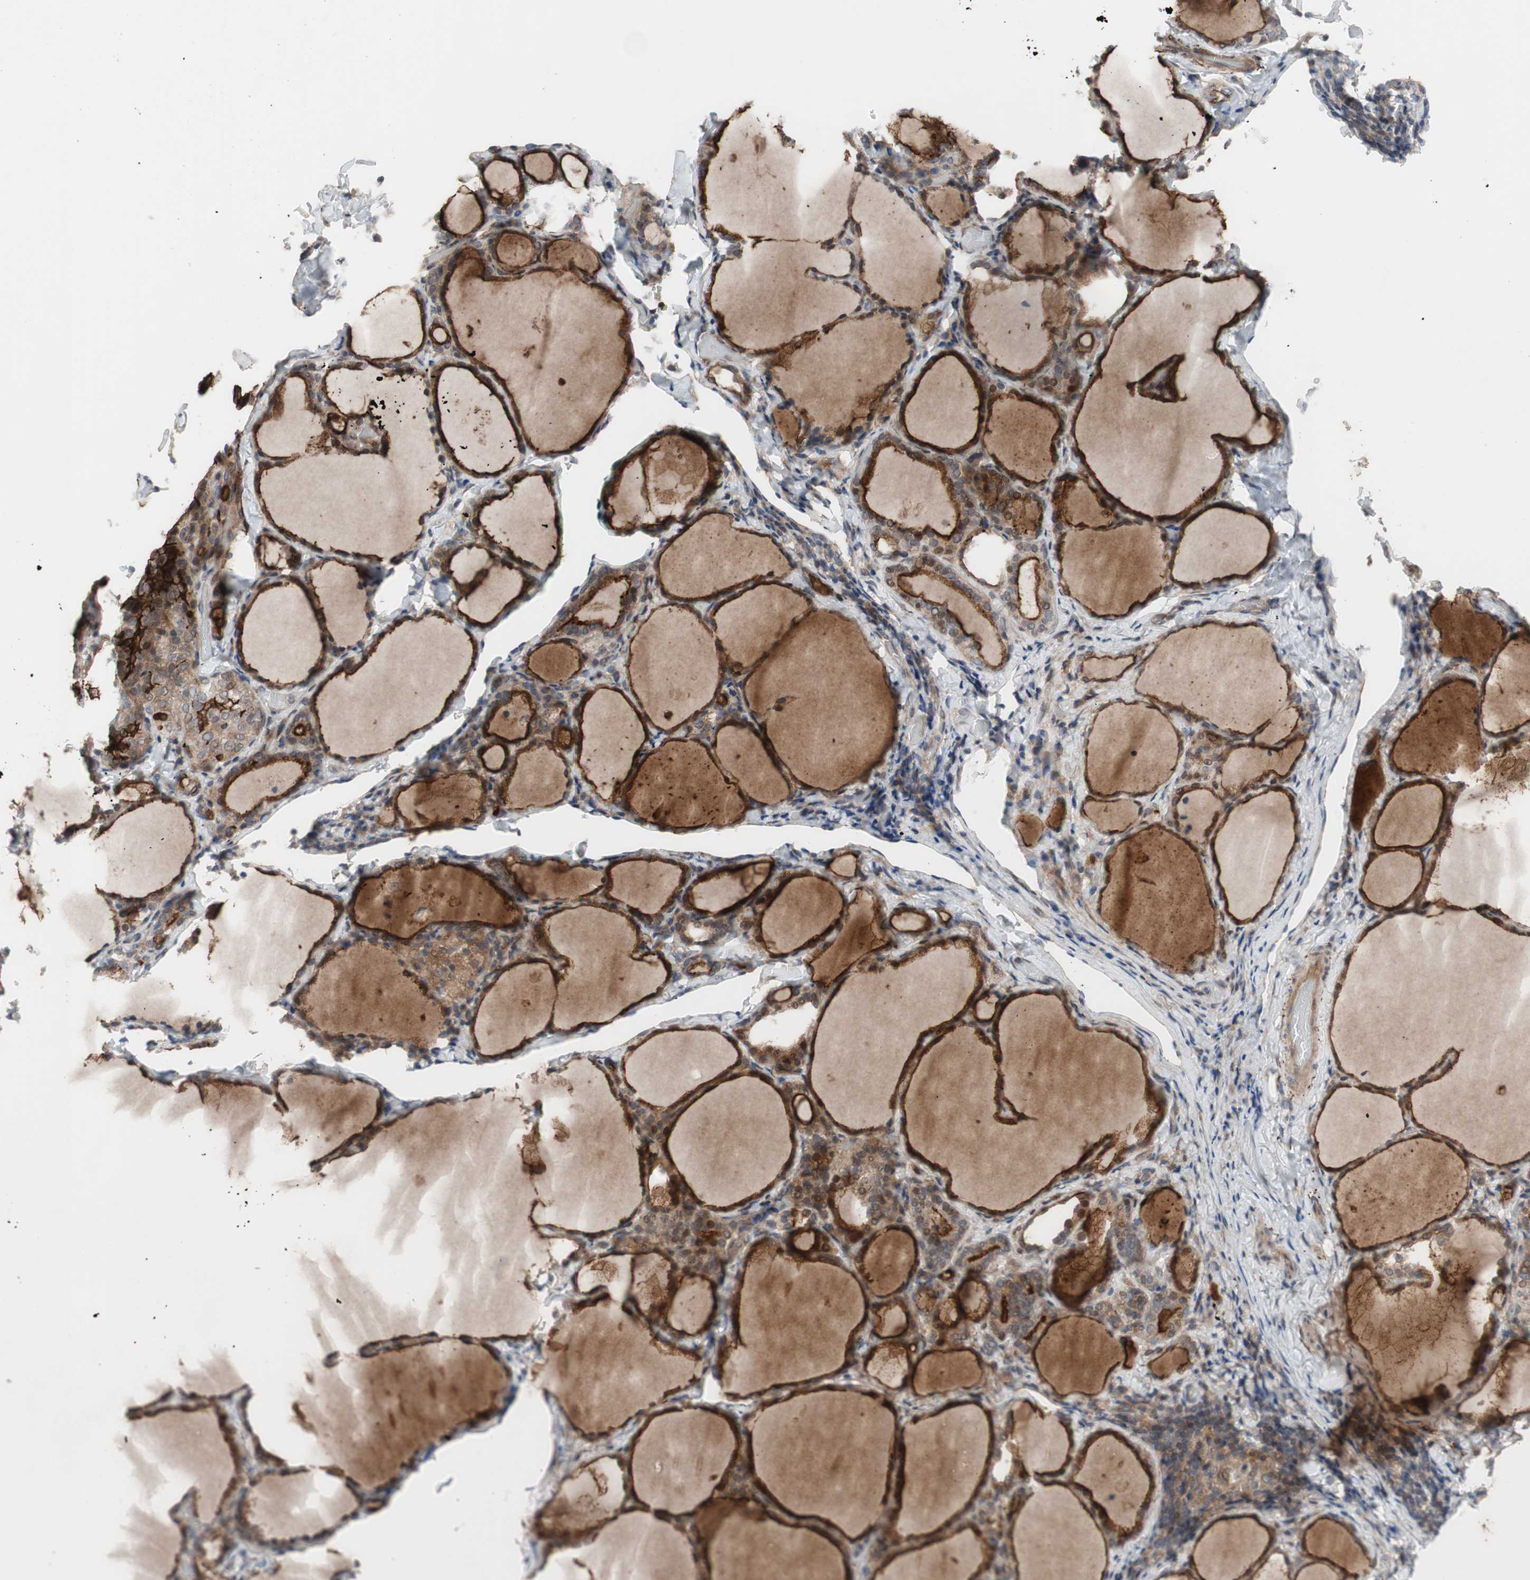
{"staining": {"intensity": "moderate", "quantity": ">75%", "location": "cytoplasmic/membranous"}, "tissue": "thyroid gland", "cell_type": "Glandular cells", "image_type": "normal", "snomed": [{"axis": "morphology", "description": "Normal tissue, NOS"}, {"axis": "morphology", "description": "Papillary adenocarcinoma, NOS"}, {"axis": "topography", "description": "Thyroid gland"}], "caption": "High-power microscopy captured an IHC histopathology image of unremarkable thyroid gland, revealing moderate cytoplasmic/membranous staining in about >75% of glandular cells.", "gene": "OAZ1", "patient": {"sex": "female", "age": 30}}